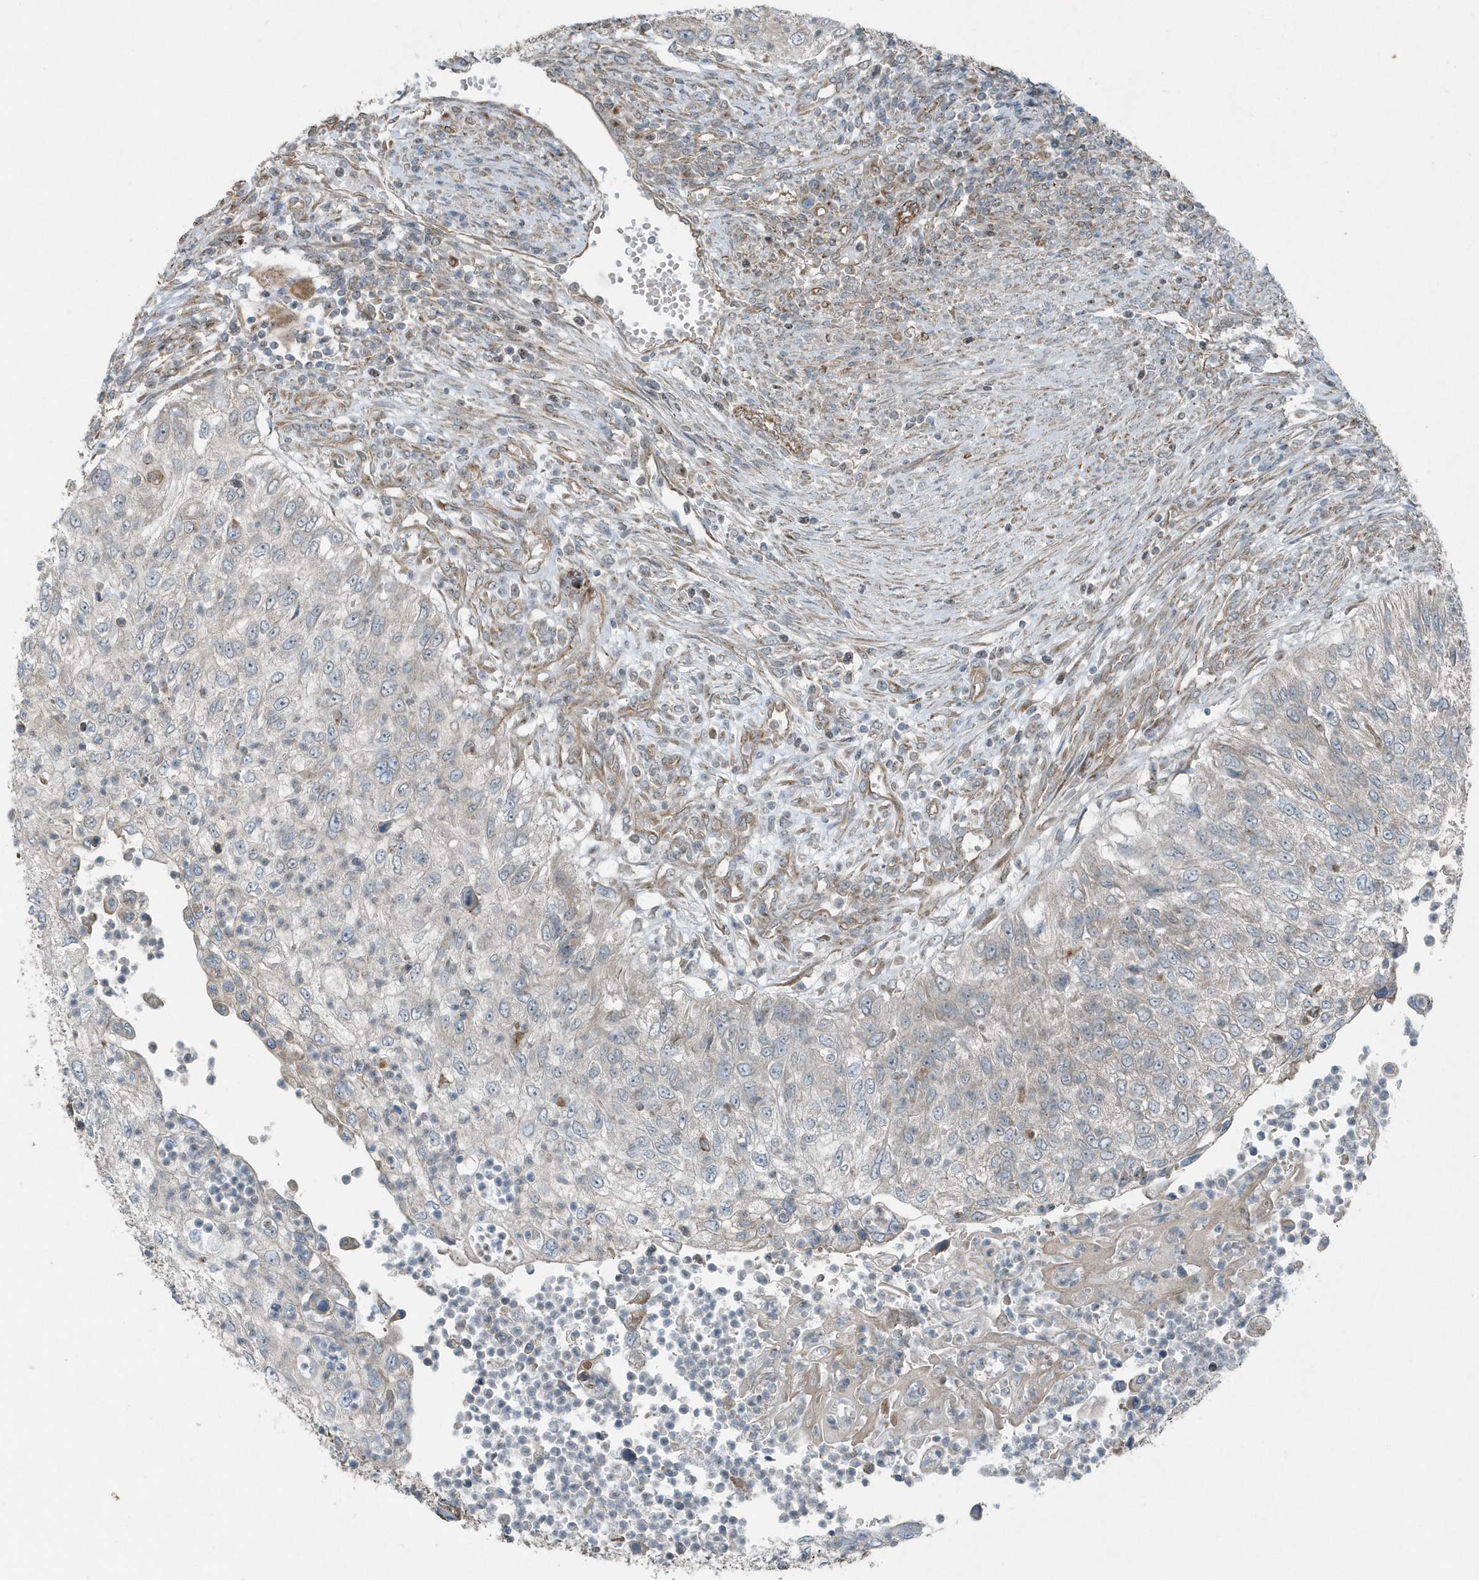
{"staining": {"intensity": "negative", "quantity": "none", "location": "none"}, "tissue": "urothelial cancer", "cell_type": "Tumor cells", "image_type": "cancer", "snomed": [{"axis": "morphology", "description": "Urothelial carcinoma, High grade"}, {"axis": "topography", "description": "Urinary bladder"}], "caption": "Immunohistochemistry (IHC) of human urothelial carcinoma (high-grade) exhibits no staining in tumor cells. (DAB (3,3'-diaminobenzidine) immunohistochemistry visualized using brightfield microscopy, high magnification).", "gene": "GCC2", "patient": {"sex": "female", "age": 60}}